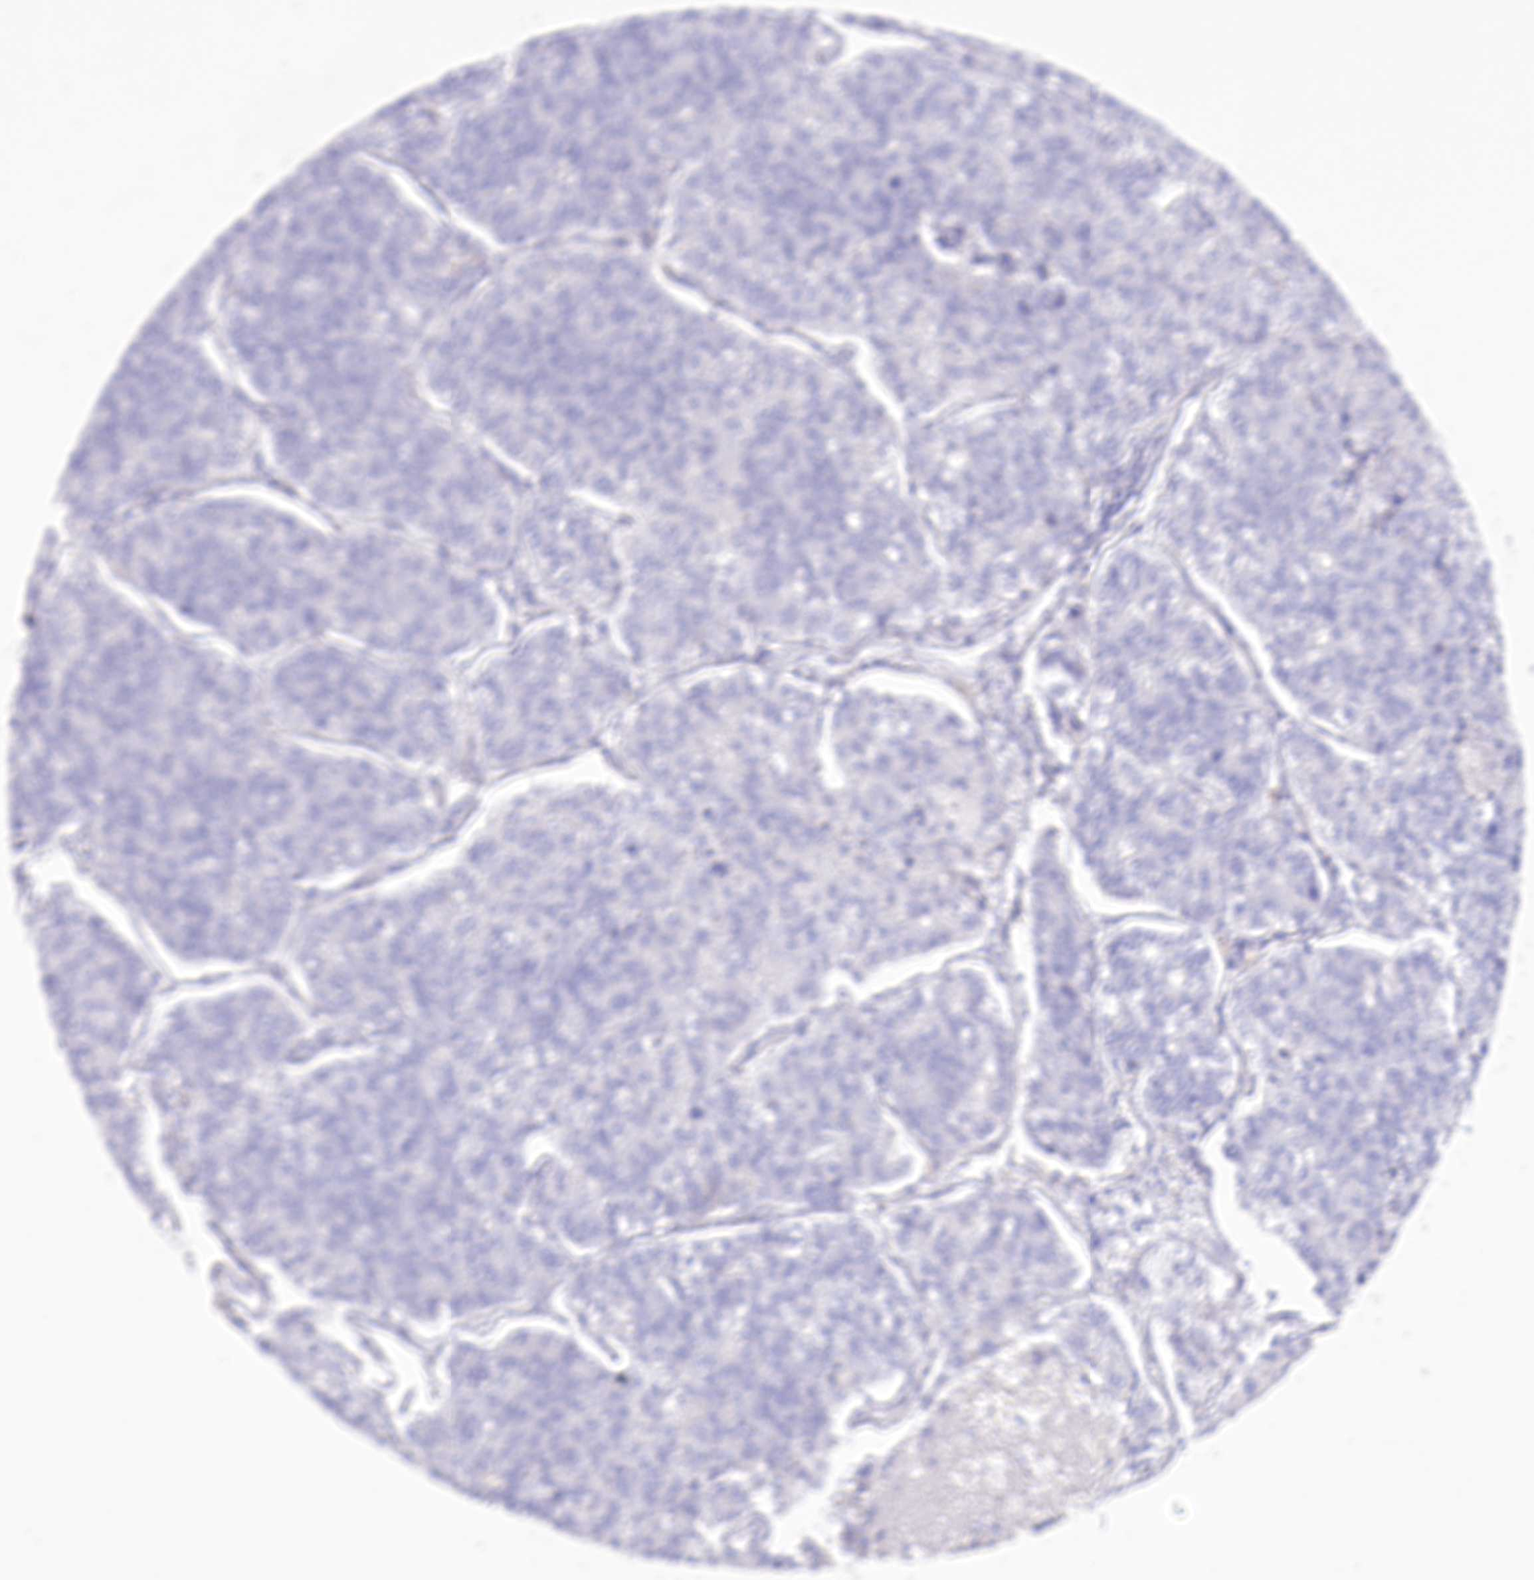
{"staining": {"intensity": "negative", "quantity": "none", "location": "none"}, "tissue": "lung cancer", "cell_type": "Tumor cells", "image_type": "cancer", "snomed": [{"axis": "morphology", "description": "Adenocarcinoma, NOS"}, {"axis": "topography", "description": "Lung"}], "caption": "A photomicrograph of human lung cancer (adenocarcinoma) is negative for staining in tumor cells.", "gene": "DCUN1D1", "patient": {"sex": "male", "age": 49}}